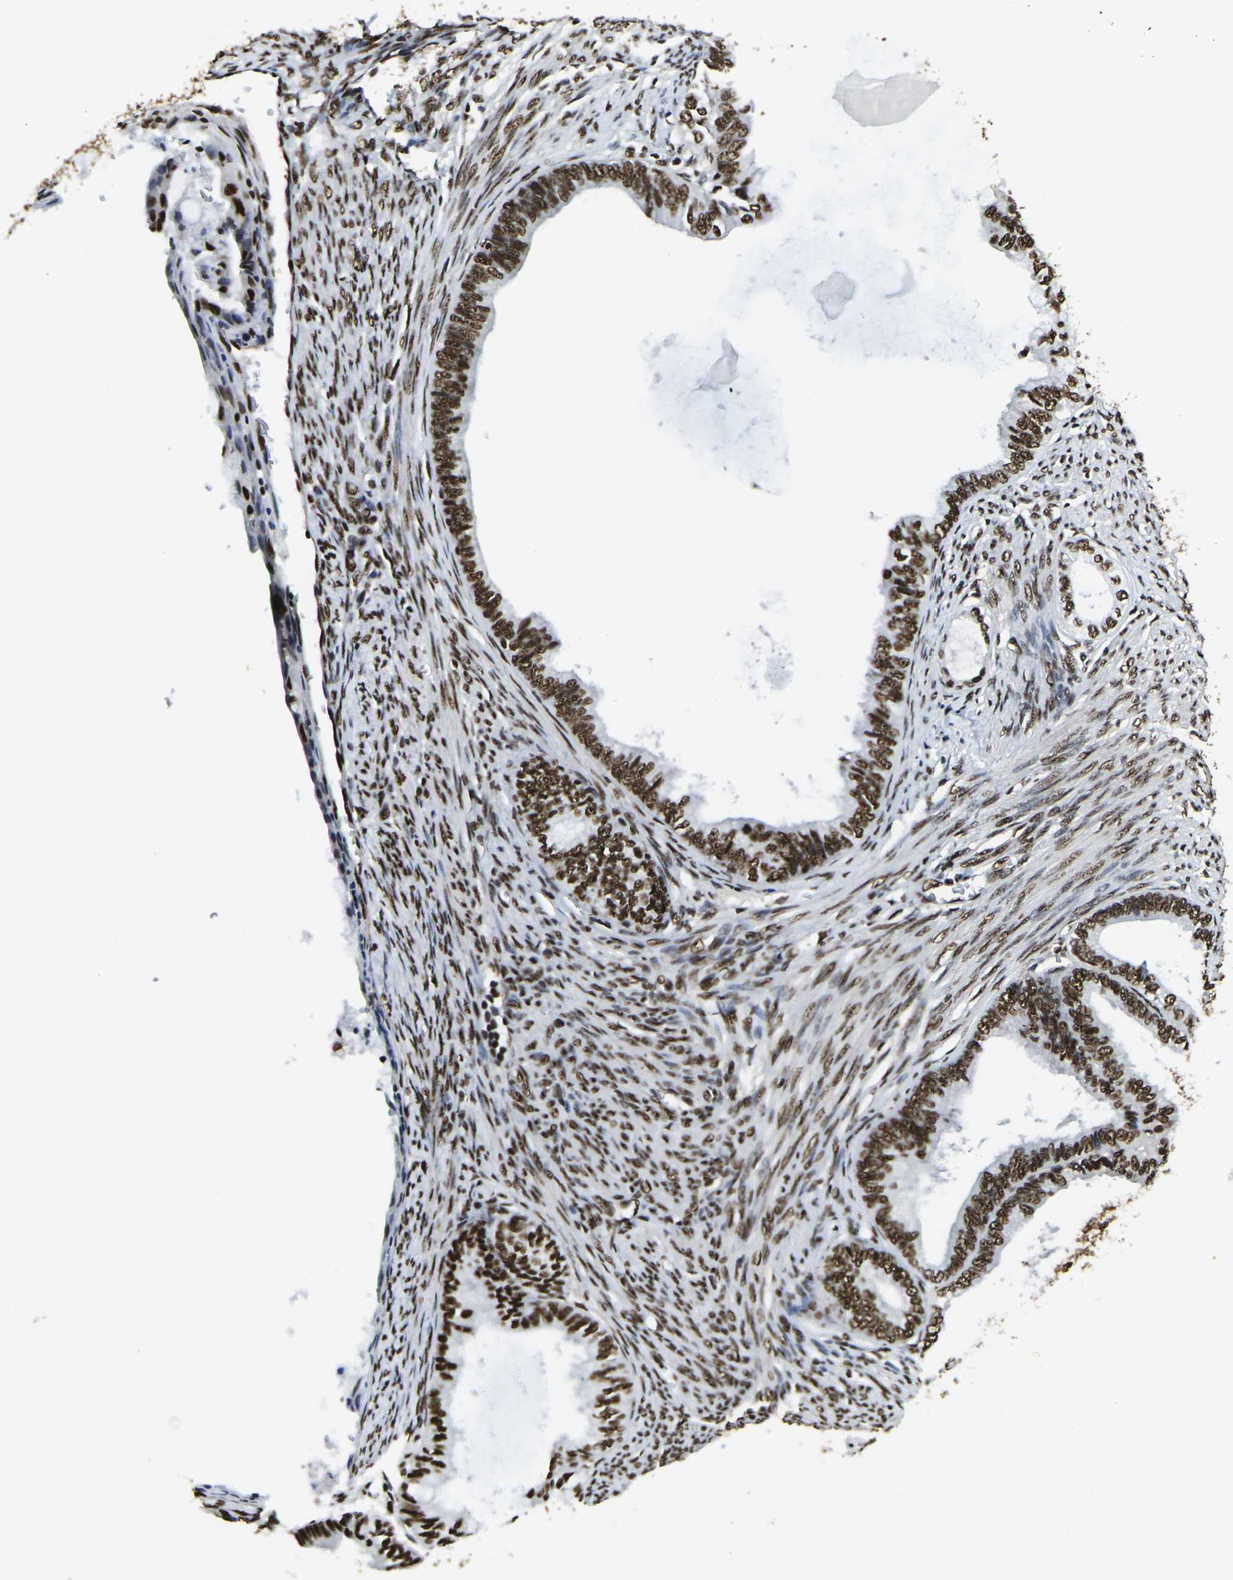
{"staining": {"intensity": "strong", "quantity": ">75%", "location": "nuclear"}, "tissue": "endometrial cancer", "cell_type": "Tumor cells", "image_type": "cancer", "snomed": [{"axis": "morphology", "description": "Adenocarcinoma, NOS"}, {"axis": "topography", "description": "Endometrium"}], "caption": "Endometrial cancer was stained to show a protein in brown. There is high levels of strong nuclear expression in approximately >75% of tumor cells.", "gene": "SMARCC1", "patient": {"sex": "female", "age": 86}}